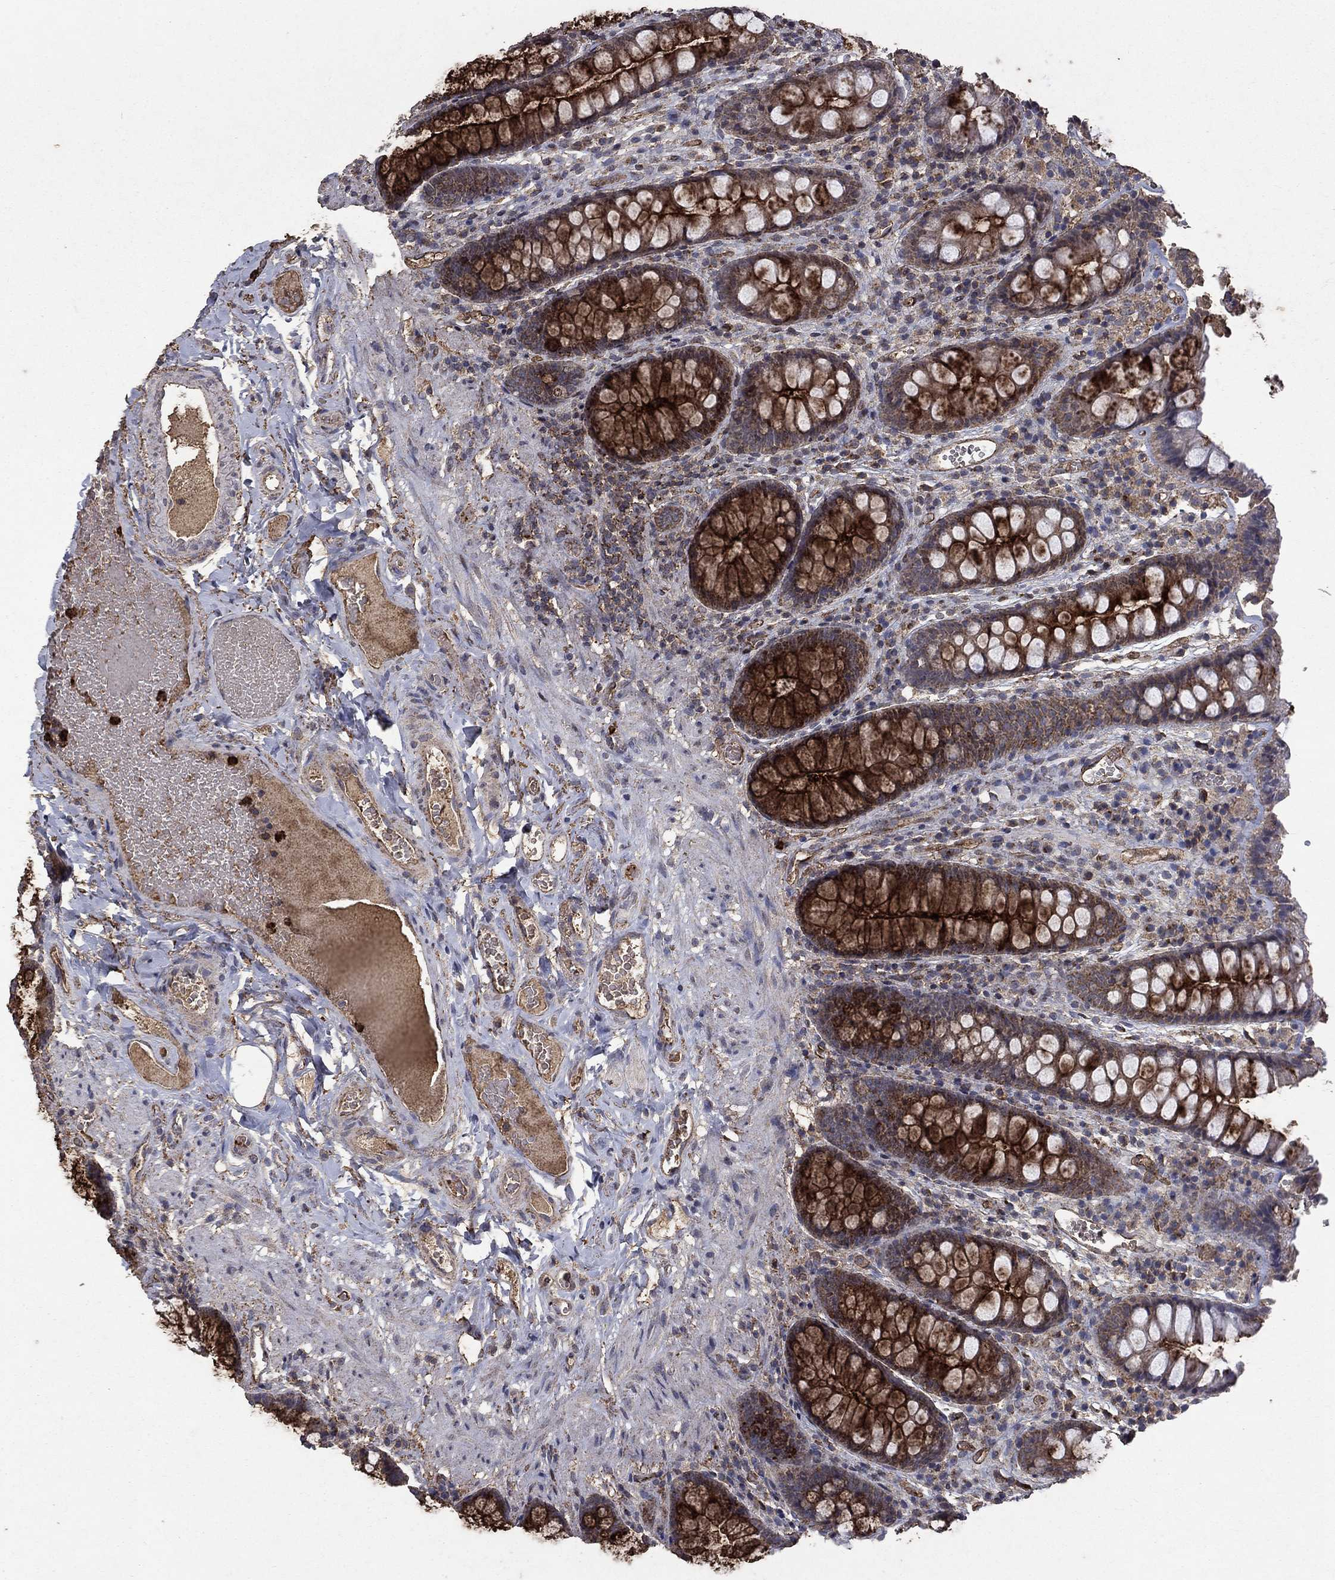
{"staining": {"intensity": "moderate", "quantity": "25%-75%", "location": "cytoplasmic/membranous"}, "tissue": "colon", "cell_type": "Endothelial cells", "image_type": "normal", "snomed": [{"axis": "morphology", "description": "Normal tissue, NOS"}, {"axis": "topography", "description": "Colon"}], "caption": "IHC of benign human colon shows medium levels of moderate cytoplasmic/membranous positivity in approximately 25%-75% of endothelial cells. Using DAB (3,3'-diaminobenzidine) (brown) and hematoxylin (blue) stains, captured at high magnification using brightfield microscopy.", "gene": "CD24", "patient": {"sex": "female", "age": 86}}